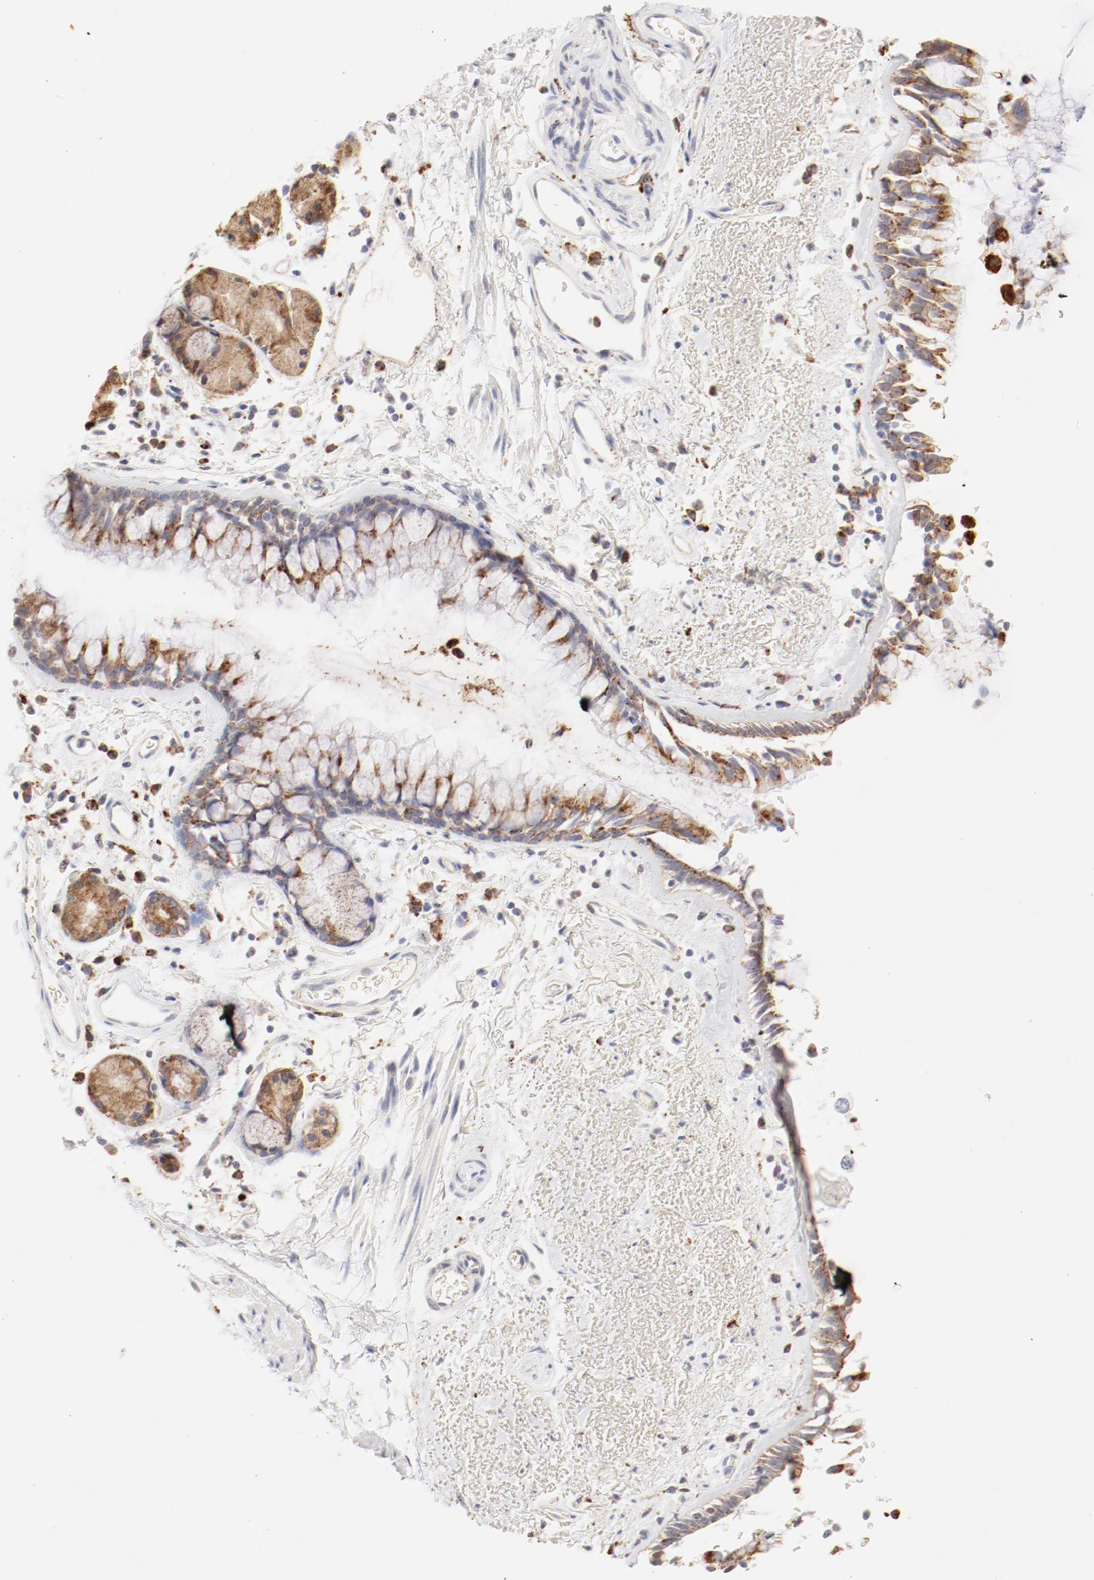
{"staining": {"intensity": "moderate", "quantity": ">75%", "location": "cytoplasmic/membranous"}, "tissue": "bronchus", "cell_type": "Respiratory epithelial cells", "image_type": "normal", "snomed": [{"axis": "morphology", "description": "Normal tissue, NOS"}, {"axis": "morphology", "description": "Adenocarcinoma, NOS"}, {"axis": "topography", "description": "Bronchus"}, {"axis": "topography", "description": "Lung"}], "caption": "IHC photomicrograph of normal human bronchus stained for a protein (brown), which shows medium levels of moderate cytoplasmic/membranous staining in about >75% of respiratory epithelial cells.", "gene": "CTSH", "patient": {"sex": "male", "age": 71}}